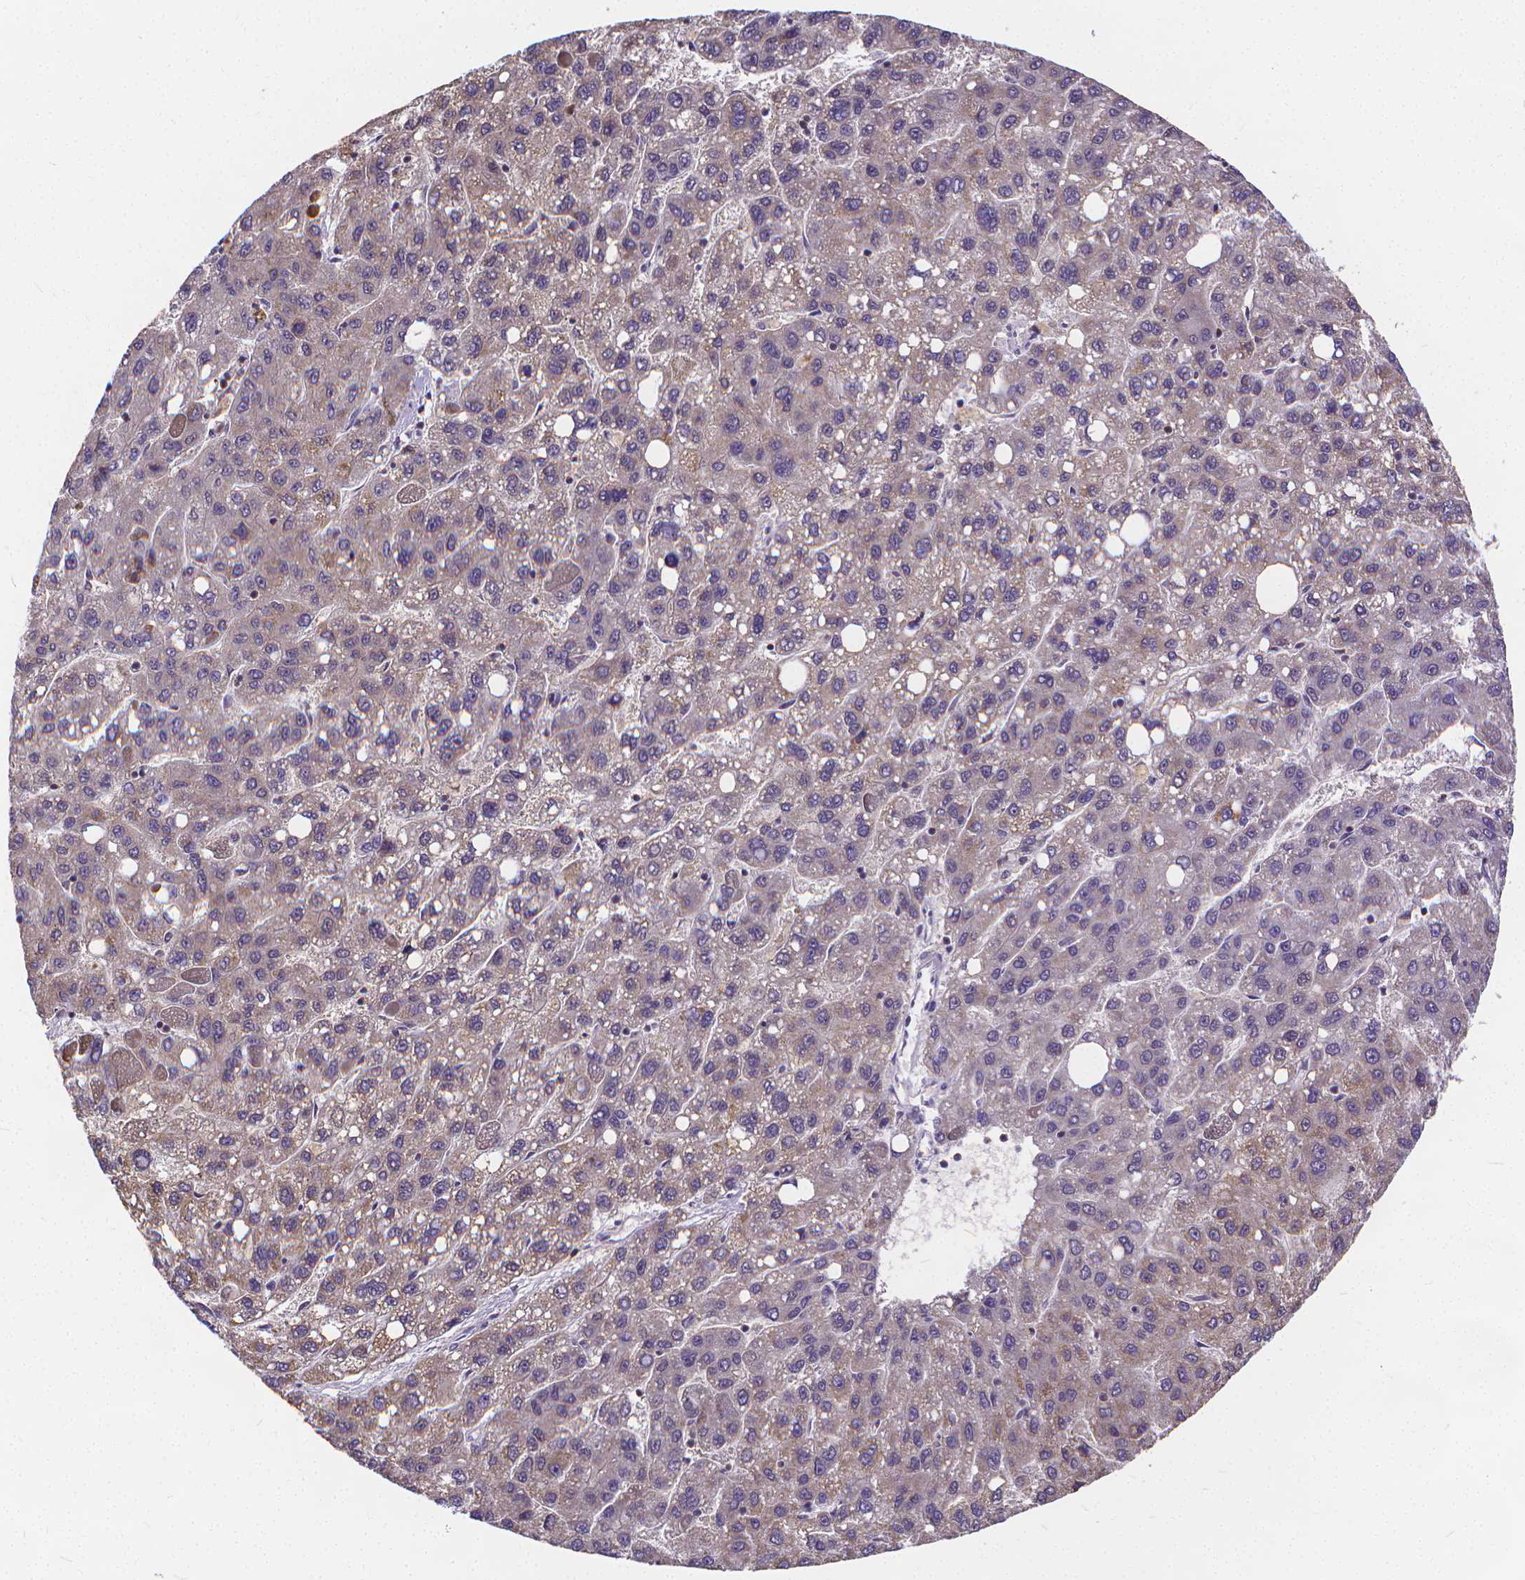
{"staining": {"intensity": "negative", "quantity": "none", "location": "none"}, "tissue": "liver cancer", "cell_type": "Tumor cells", "image_type": "cancer", "snomed": [{"axis": "morphology", "description": "Carcinoma, Hepatocellular, NOS"}, {"axis": "topography", "description": "Liver"}], "caption": "Immunohistochemistry (IHC) photomicrograph of neoplastic tissue: human liver hepatocellular carcinoma stained with DAB (3,3'-diaminobenzidine) exhibits no significant protein positivity in tumor cells. (Brightfield microscopy of DAB (3,3'-diaminobenzidine) immunohistochemistry at high magnification).", "gene": "GLRB", "patient": {"sex": "female", "age": 82}}